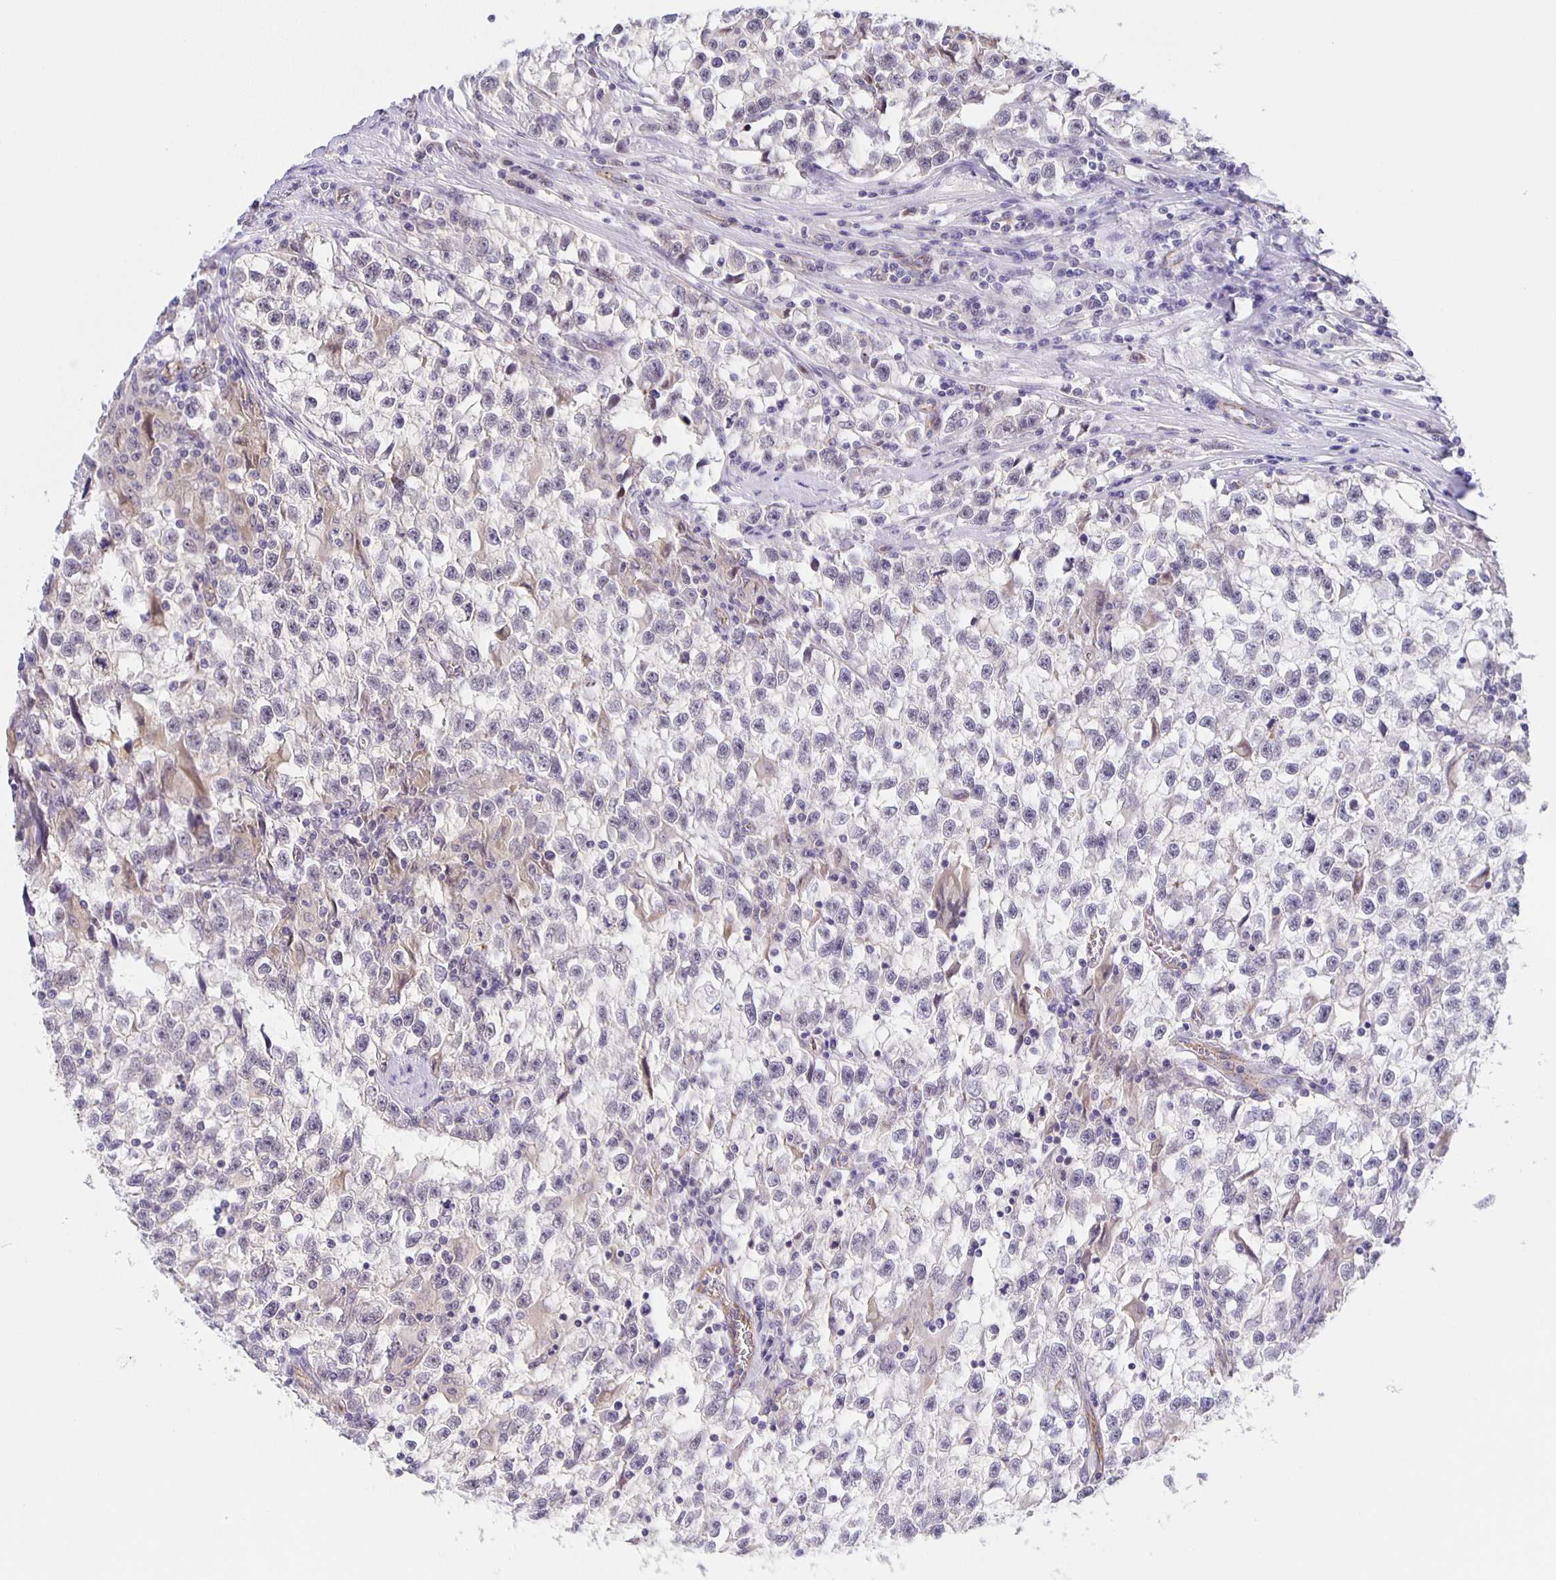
{"staining": {"intensity": "negative", "quantity": "none", "location": "none"}, "tissue": "testis cancer", "cell_type": "Tumor cells", "image_type": "cancer", "snomed": [{"axis": "morphology", "description": "Seminoma, NOS"}, {"axis": "topography", "description": "Testis"}], "caption": "An IHC photomicrograph of testis cancer is shown. There is no staining in tumor cells of testis cancer. The staining was performed using DAB to visualize the protein expression in brown, while the nuclei were stained in blue with hematoxylin (Magnification: 20x).", "gene": "JMJD4", "patient": {"sex": "male", "age": 31}}